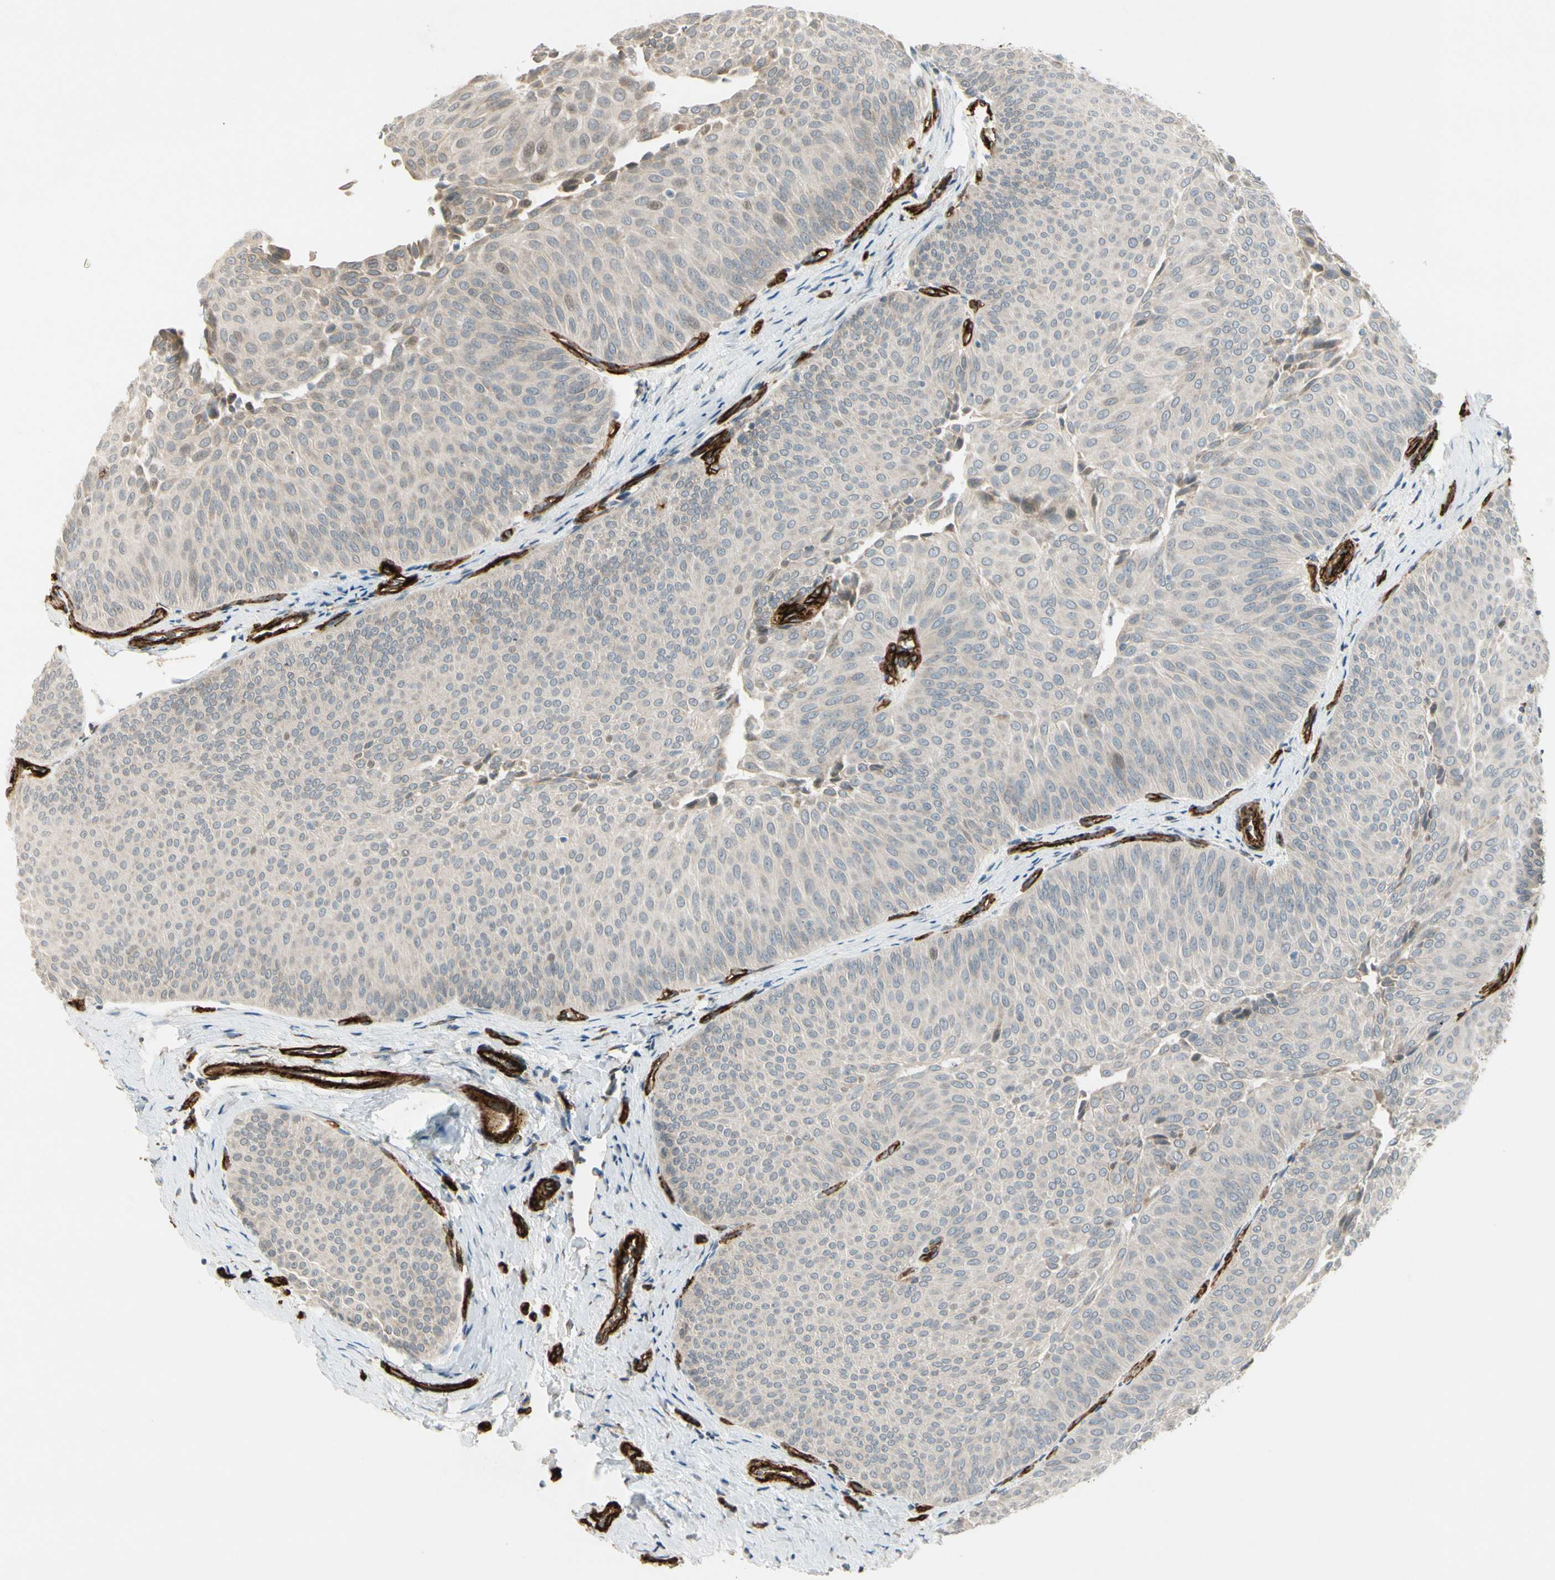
{"staining": {"intensity": "negative", "quantity": "none", "location": "none"}, "tissue": "urothelial cancer", "cell_type": "Tumor cells", "image_type": "cancer", "snomed": [{"axis": "morphology", "description": "Urothelial carcinoma, Low grade"}, {"axis": "topography", "description": "Urinary bladder"}], "caption": "Tumor cells are negative for protein expression in human low-grade urothelial carcinoma.", "gene": "MCAM", "patient": {"sex": "female", "age": 60}}